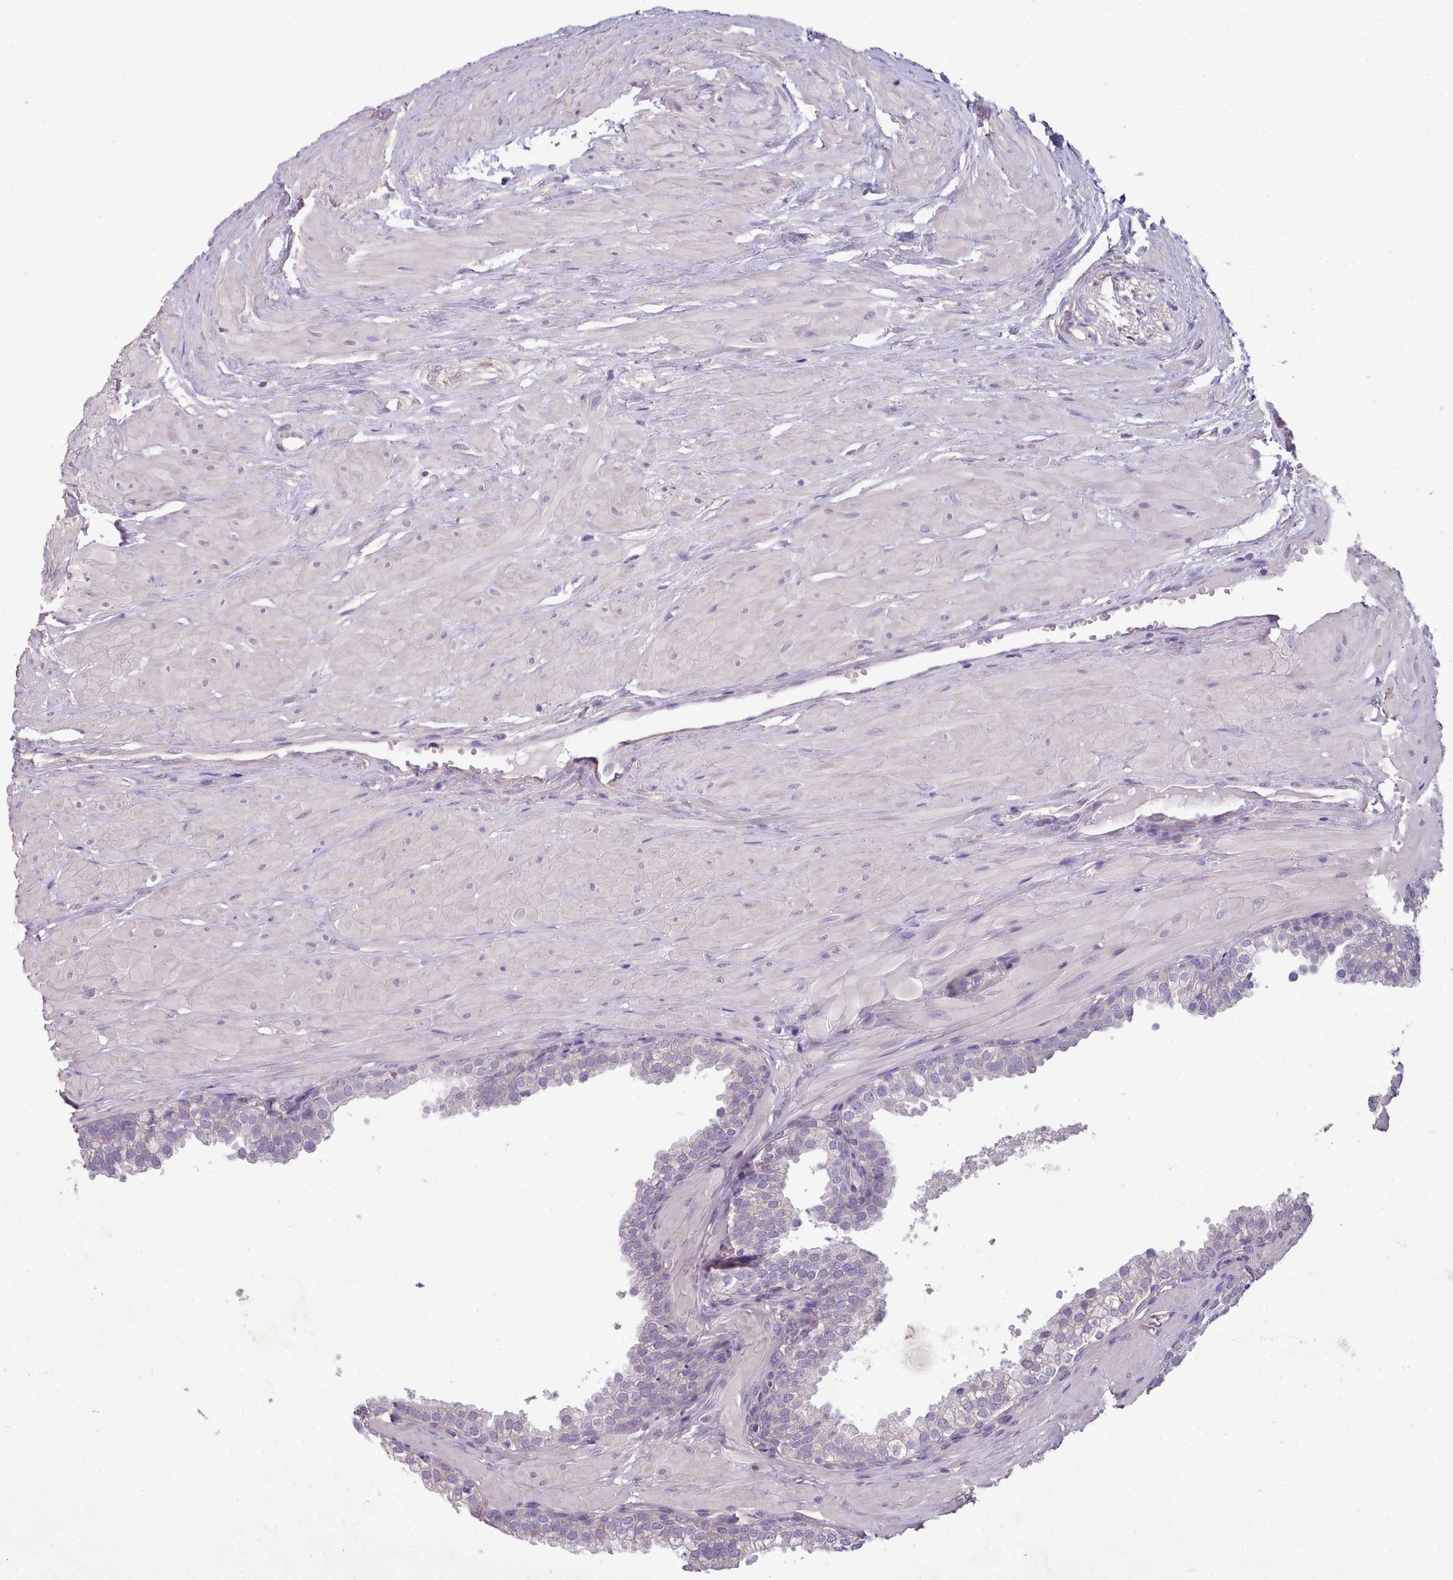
{"staining": {"intensity": "negative", "quantity": "none", "location": "none"}, "tissue": "prostate", "cell_type": "Glandular cells", "image_type": "normal", "snomed": [{"axis": "morphology", "description": "Normal tissue, NOS"}, {"axis": "topography", "description": "Prostate"}, {"axis": "topography", "description": "Peripheral nerve tissue"}], "caption": "Immunohistochemistry histopathology image of benign prostate: human prostate stained with DAB (3,3'-diaminobenzidine) exhibits no significant protein expression in glandular cells. (DAB immunohistochemistry (IHC) with hematoxylin counter stain).", "gene": "DPF1", "patient": {"sex": "male", "age": 55}}